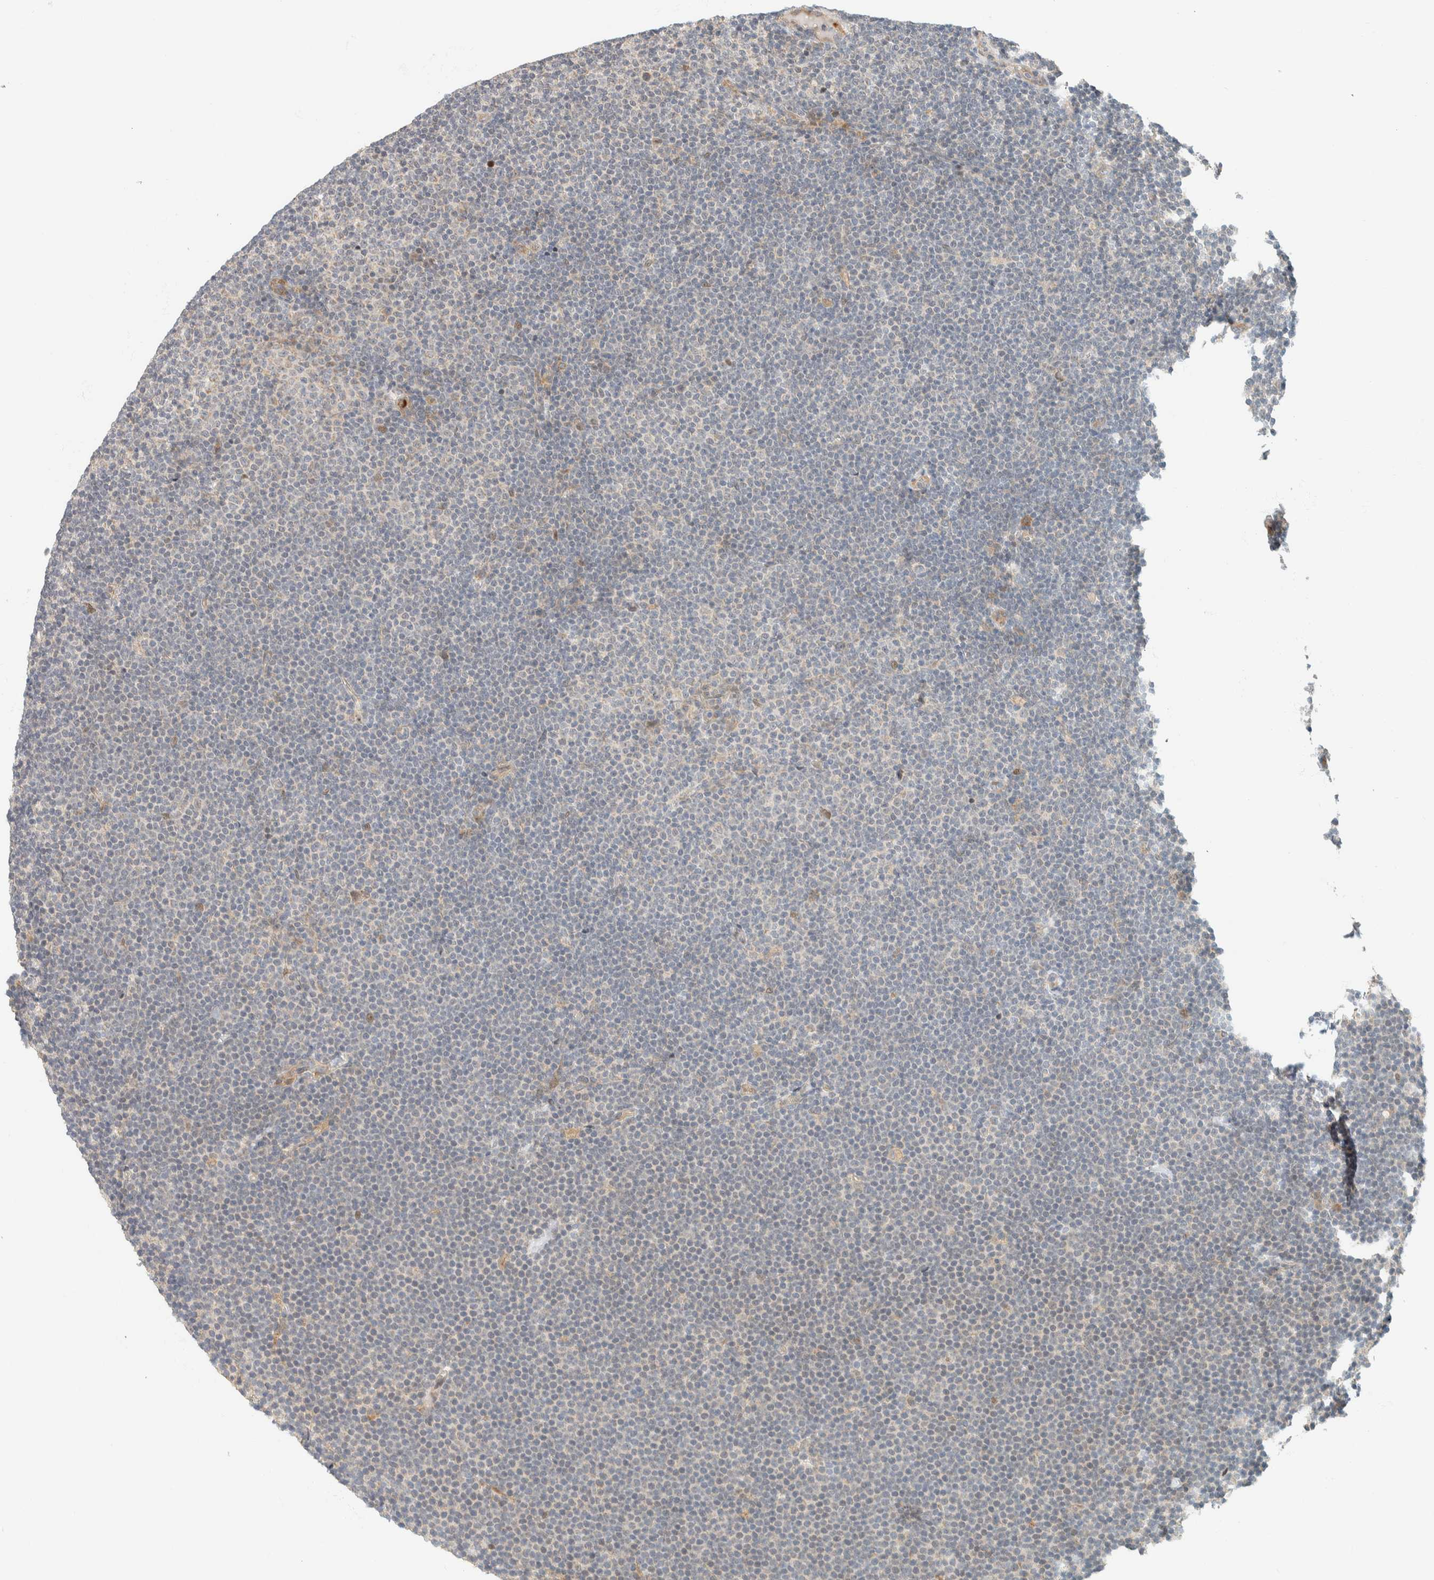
{"staining": {"intensity": "negative", "quantity": "none", "location": "none"}, "tissue": "lymphoma", "cell_type": "Tumor cells", "image_type": "cancer", "snomed": [{"axis": "morphology", "description": "Malignant lymphoma, non-Hodgkin's type, Low grade"}, {"axis": "topography", "description": "Lymph node"}], "caption": "This is an immunohistochemistry (IHC) image of malignant lymphoma, non-Hodgkin's type (low-grade). There is no positivity in tumor cells.", "gene": "CCDC171", "patient": {"sex": "female", "age": 53}}